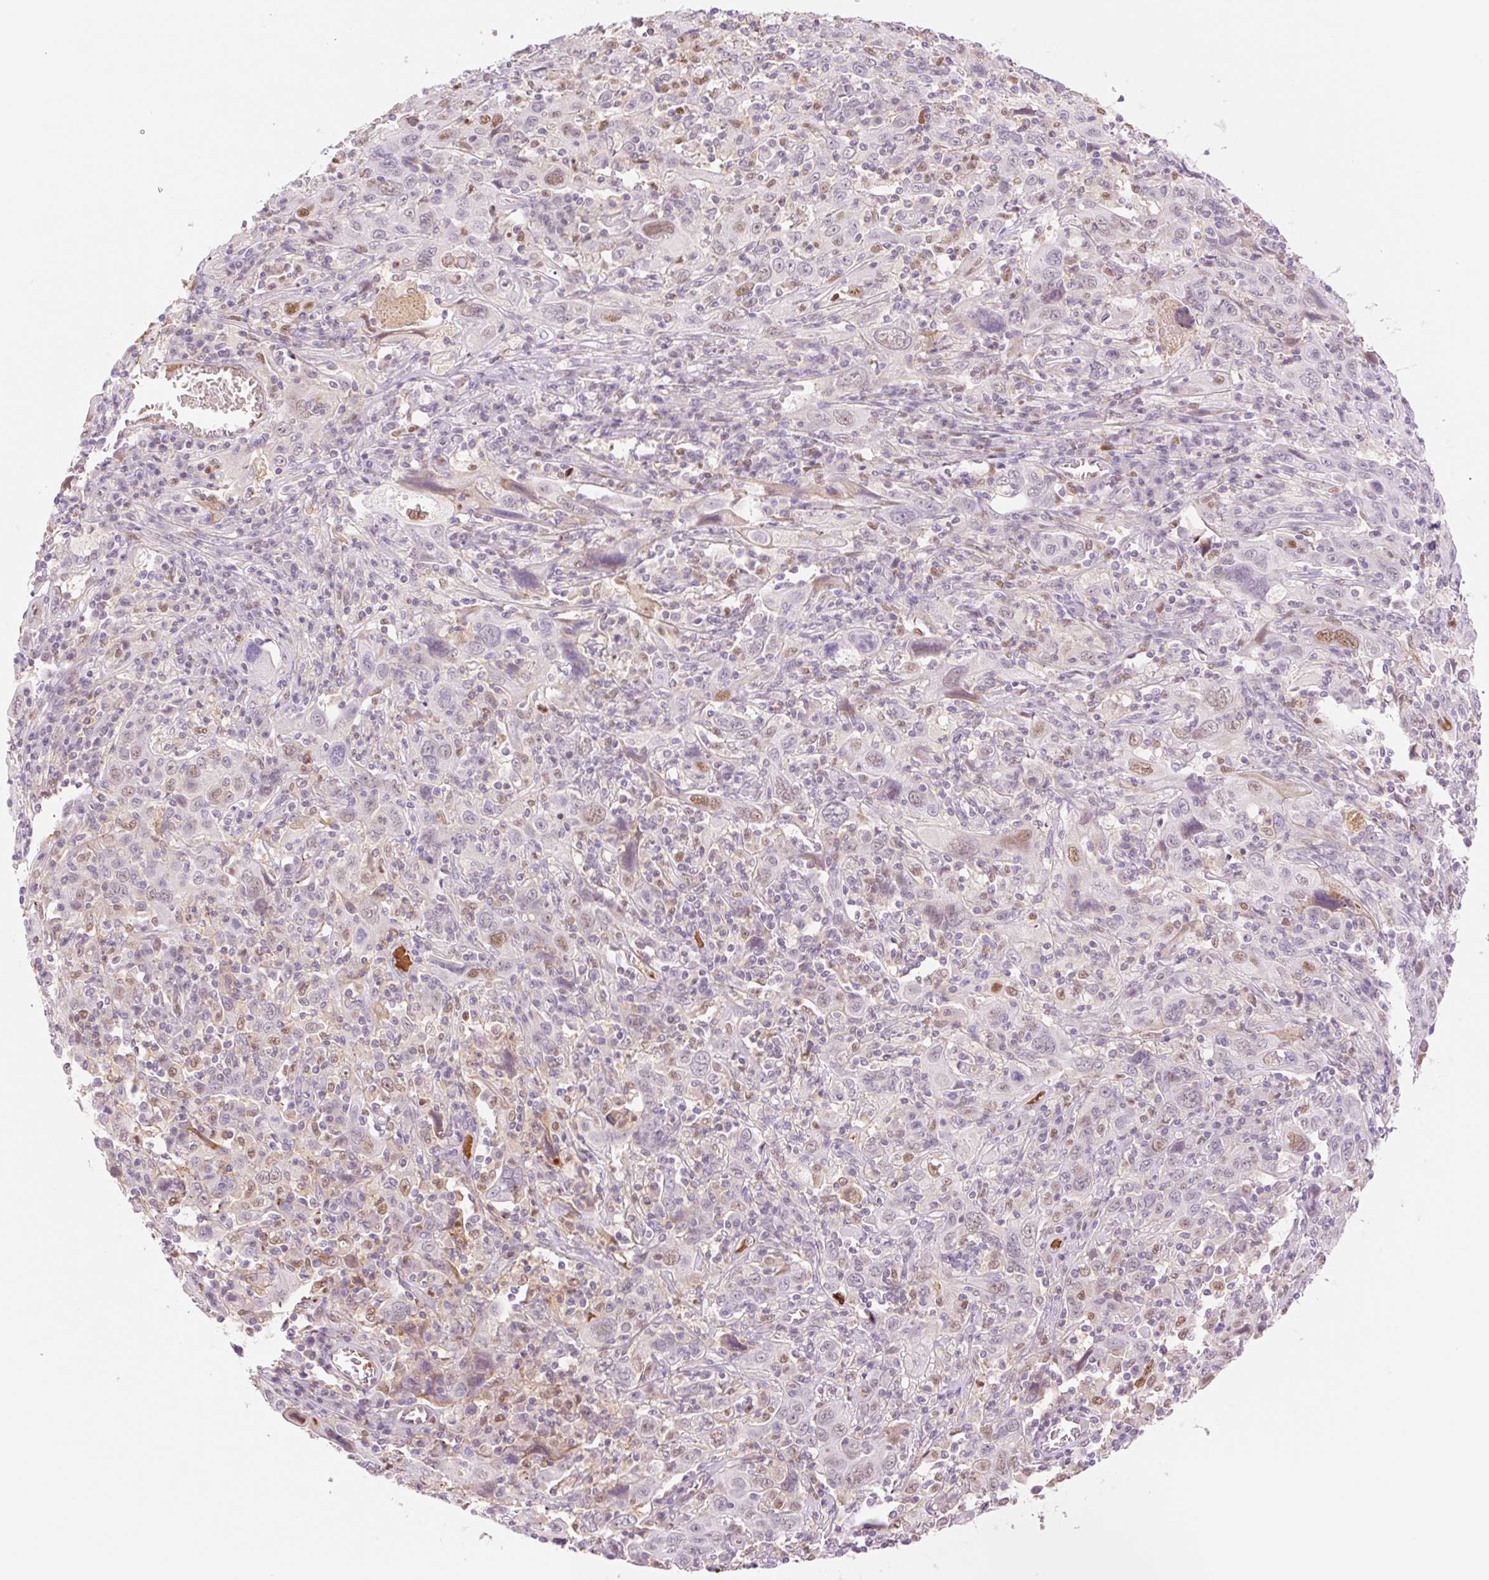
{"staining": {"intensity": "moderate", "quantity": "<25%", "location": "nuclear"}, "tissue": "cervical cancer", "cell_type": "Tumor cells", "image_type": "cancer", "snomed": [{"axis": "morphology", "description": "Squamous cell carcinoma, NOS"}, {"axis": "topography", "description": "Cervix"}], "caption": "Protein staining shows moderate nuclear expression in approximately <25% of tumor cells in squamous cell carcinoma (cervical).", "gene": "HEBP1", "patient": {"sex": "female", "age": 46}}